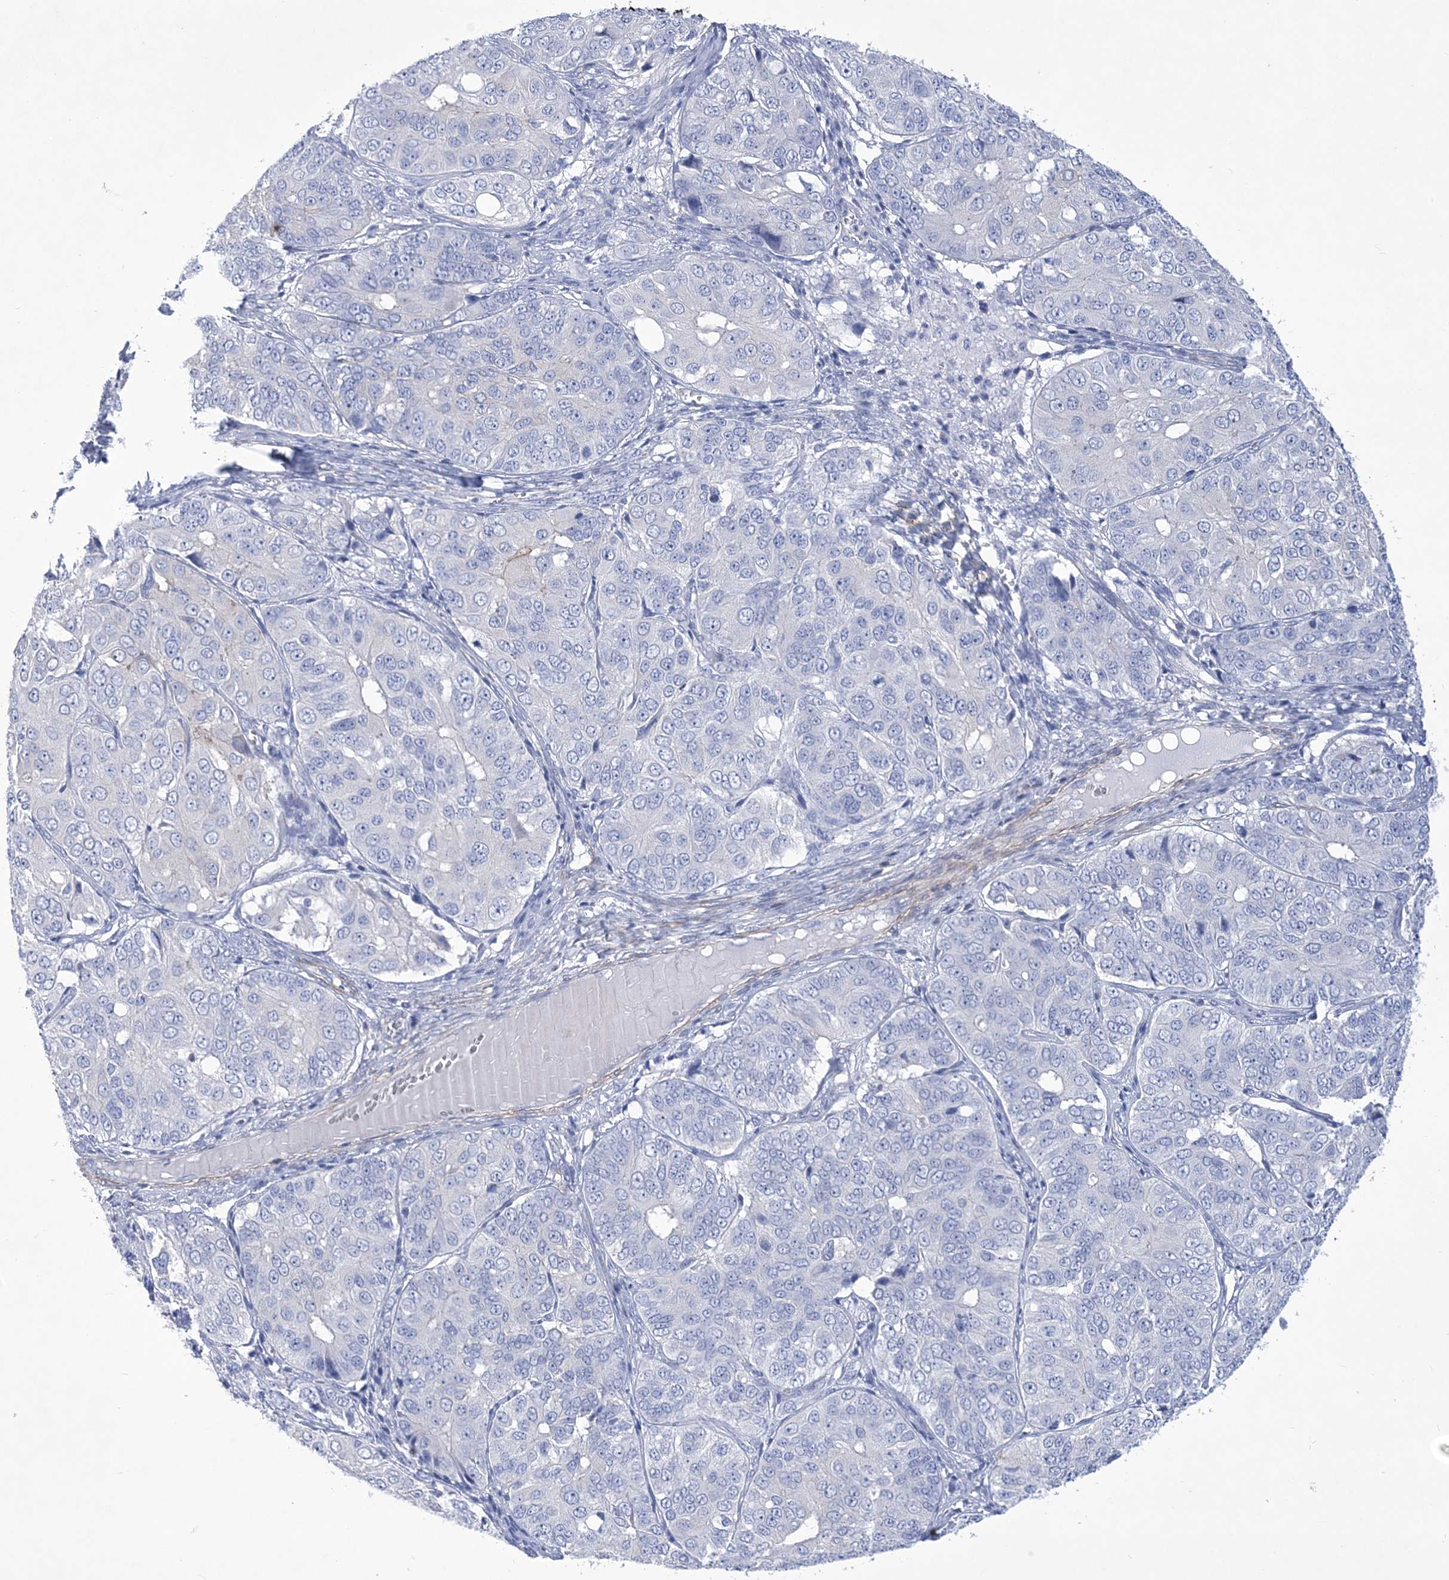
{"staining": {"intensity": "negative", "quantity": "none", "location": "none"}, "tissue": "ovarian cancer", "cell_type": "Tumor cells", "image_type": "cancer", "snomed": [{"axis": "morphology", "description": "Carcinoma, endometroid"}, {"axis": "topography", "description": "Ovary"}], "caption": "Immunohistochemistry (IHC) micrograph of human endometroid carcinoma (ovarian) stained for a protein (brown), which shows no expression in tumor cells.", "gene": "WDR74", "patient": {"sex": "female", "age": 51}}